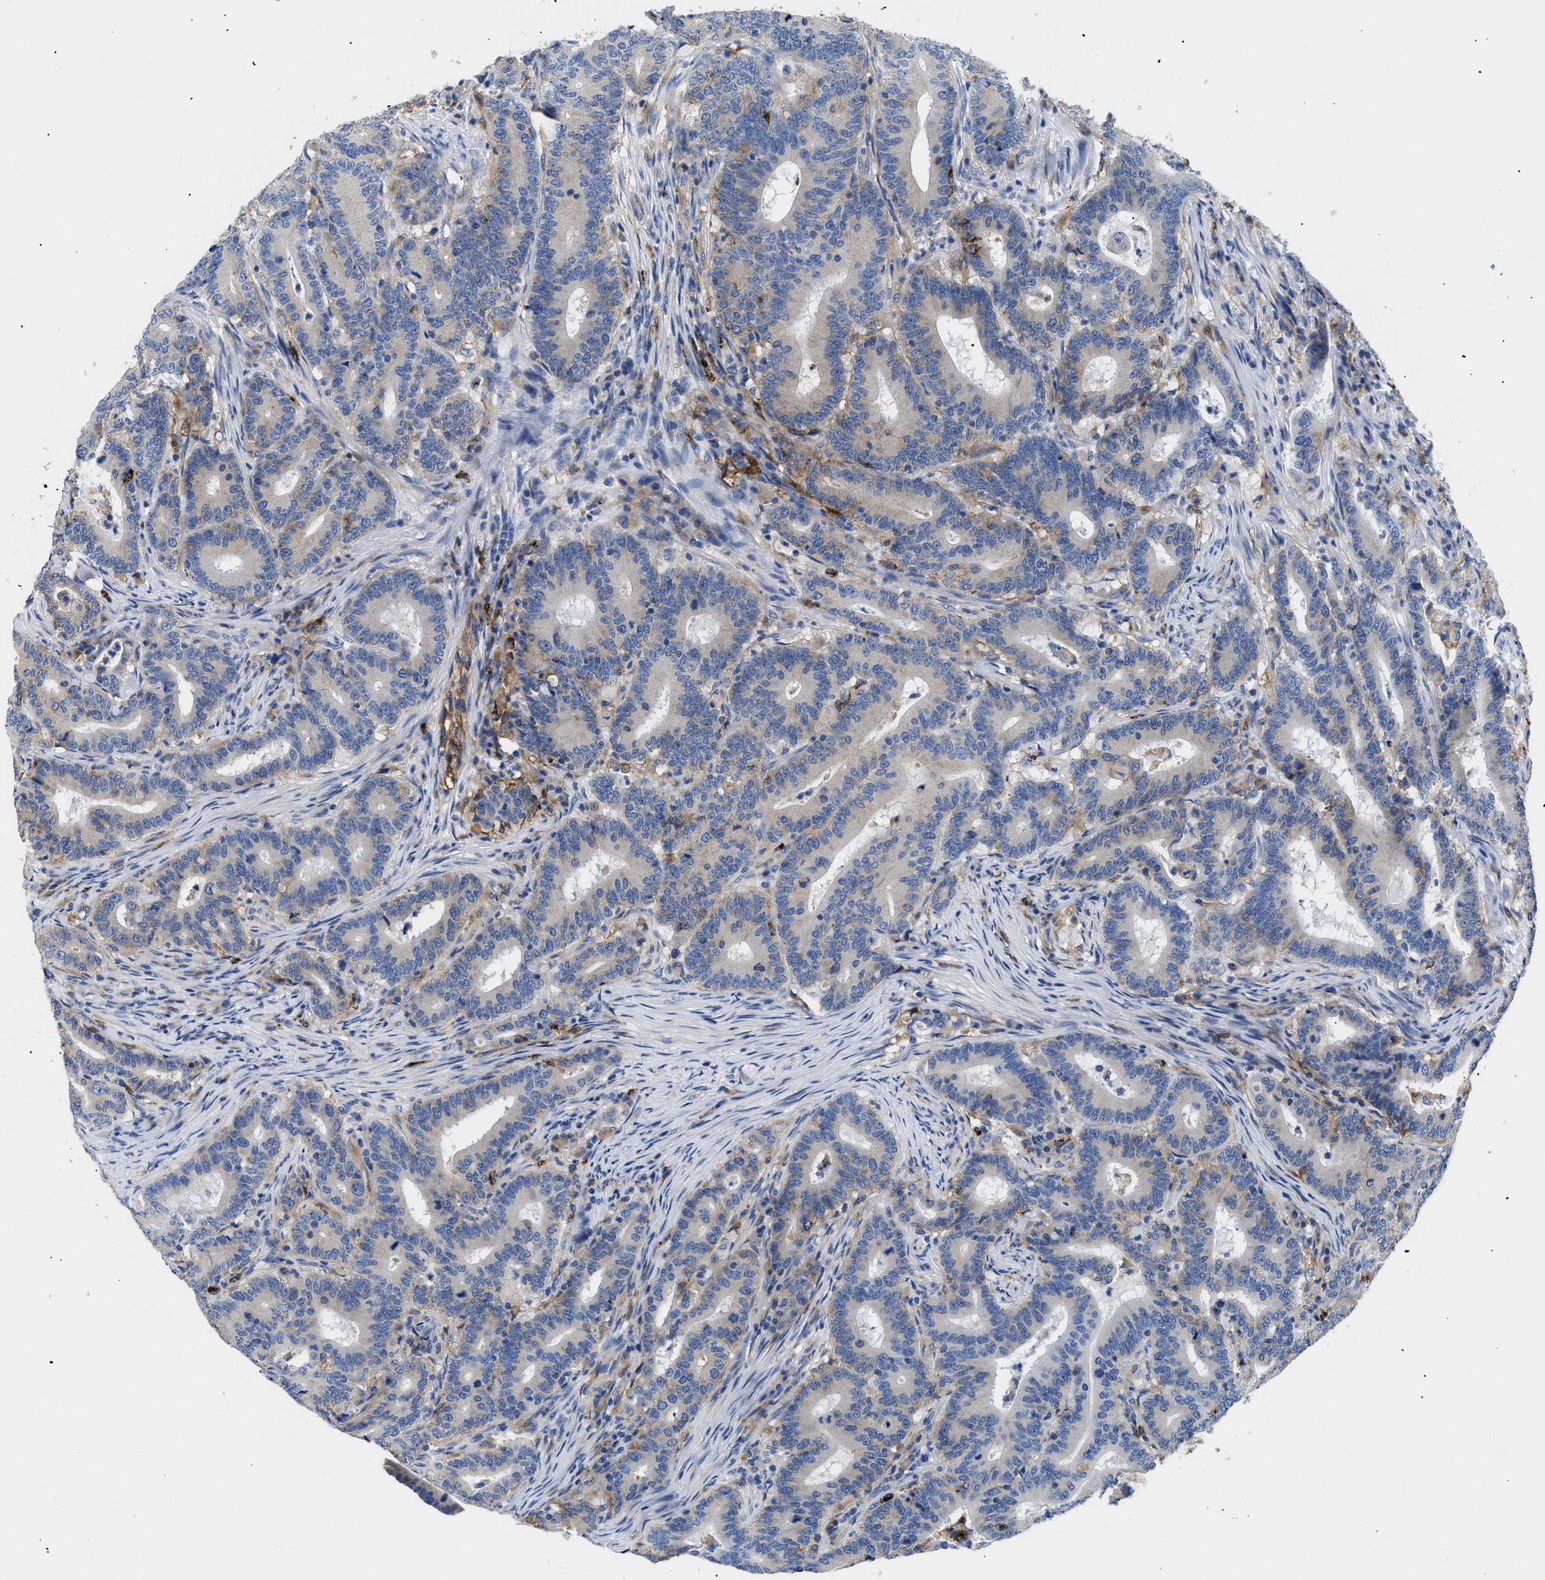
{"staining": {"intensity": "weak", "quantity": "<25%", "location": "cytoplasmic/membranous"}, "tissue": "colorectal cancer", "cell_type": "Tumor cells", "image_type": "cancer", "snomed": [{"axis": "morphology", "description": "Adenocarcinoma, NOS"}, {"axis": "topography", "description": "Colon"}], "caption": "Immunohistochemistry (IHC) histopathology image of human adenocarcinoma (colorectal) stained for a protein (brown), which shows no expression in tumor cells.", "gene": "HLA-DPA1", "patient": {"sex": "female", "age": 66}}